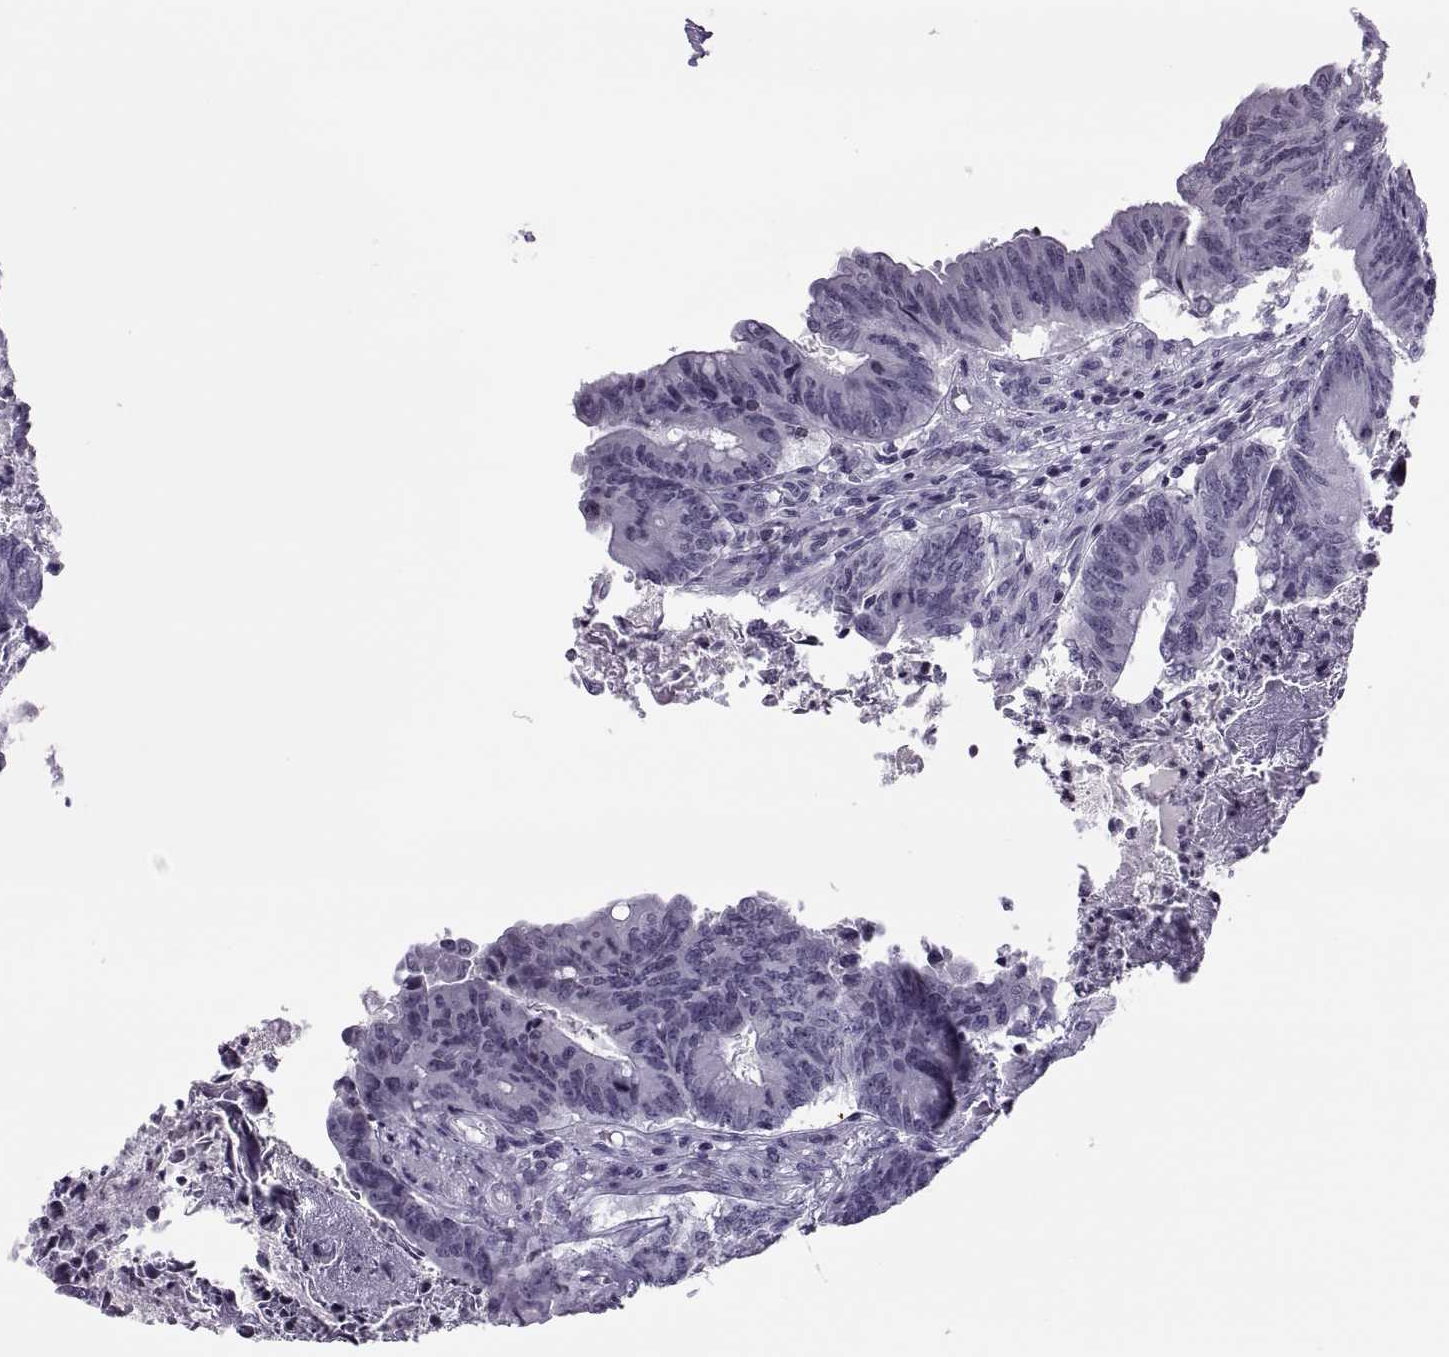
{"staining": {"intensity": "negative", "quantity": "none", "location": "none"}, "tissue": "colorectal cancer", "cell_type": "Tumor cells", "image_type": "cancer", "snomed": [{"axis": "morphology", "description": "Adenocarcinoma, NOS"}, {"axis": "topography", "description": "Colon"}], "caption": "Protein analysis of colorectal cancer (adenocarcinoma) shows no significant expression in tumor cells. (DAB immunohistochemistry visualized using brightfield microscopy, high magnification).", "gene": "H1-8", "patient": {"sex": "female", "age": 70}}